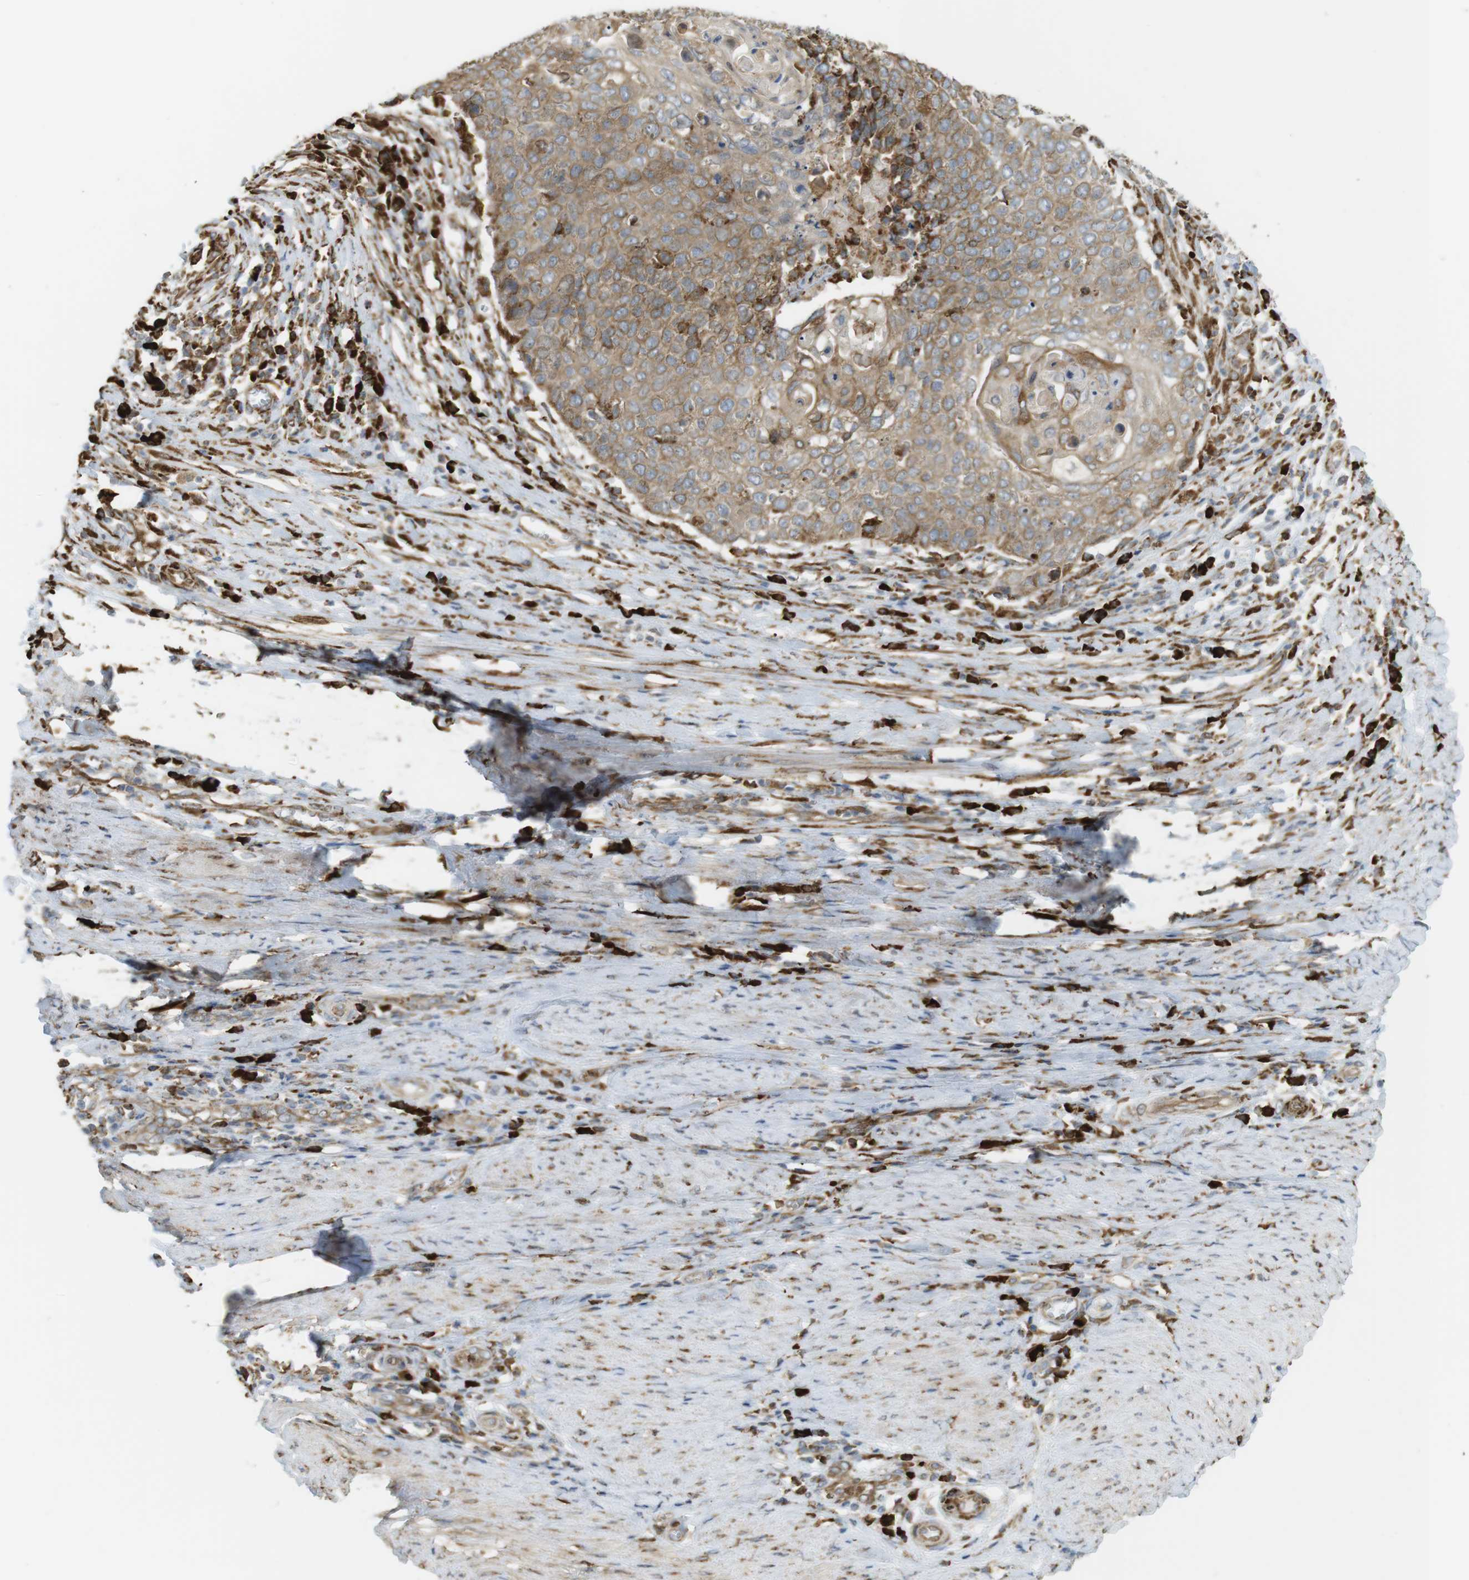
{"staining": {"intensity": "weak", "quantity": ">75%", "location": "cytoplasmic/membranous"}, "tissue": "cervical cancer", "cell_type": "Tumor cells", "image_type": "cancer", "snomed": [{"axis": "morphology", "description": "Squamous cell carcinoma, NOS"}, {"axis": "topography", "description": "Cervix"}], "caption": "Weak cytoplasmic/membranous staining is seen in about >75% of tumor cells in squamous cell carcinoma (cervical).", "gene": "MBOAT2", "patient": {"sex": "female", "age": 39}}